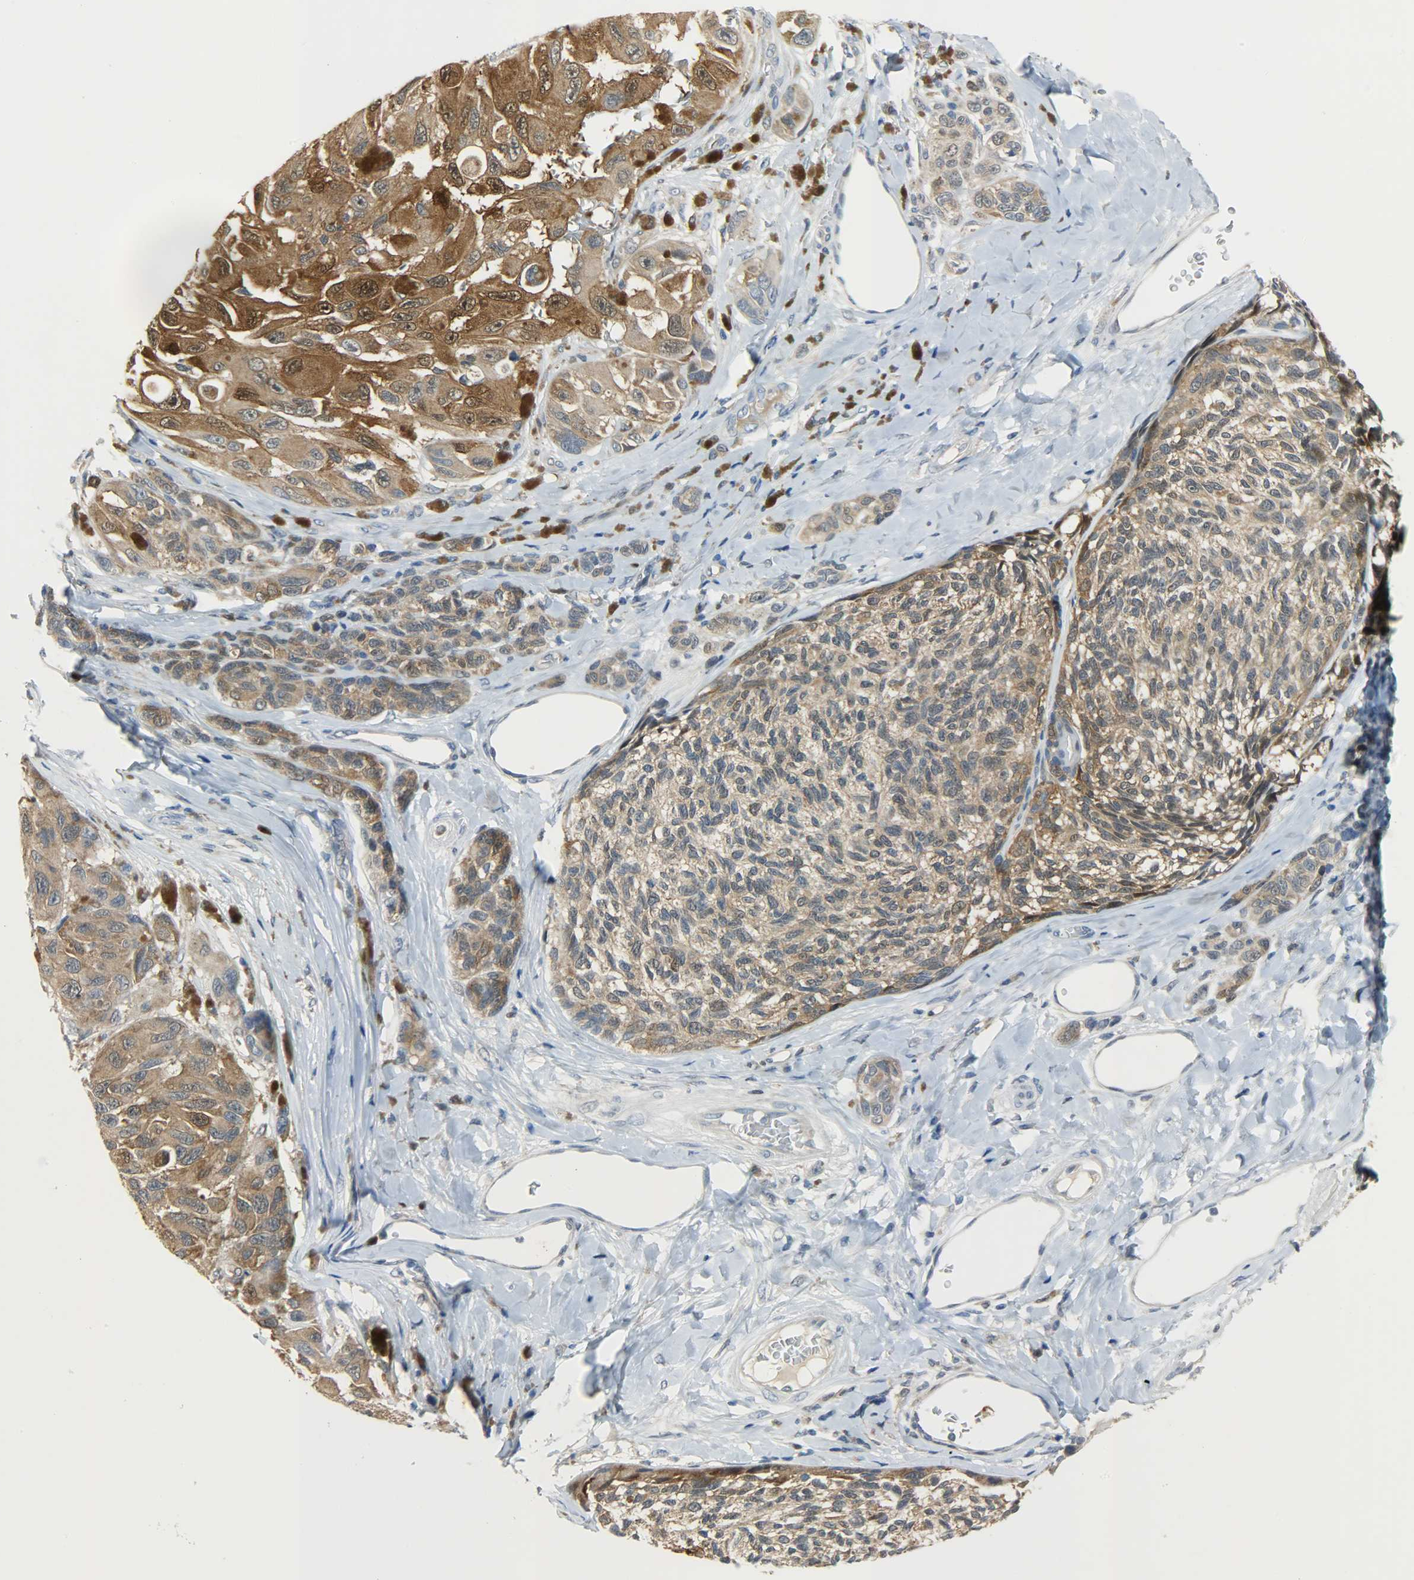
{"staining": {"intensity": "strong", "quantity": ">75%", "location": "cytoplasmic/membranous"}, "tissue": "melanoma", "cell_type": "Tumor cells", "image_type": "cancer", "snomed": [{"axis": "morphology", "description": "Malignant melanoma, NOS"}, {"axis": "topography", "description": "Skin"}], "caption": "This micrograph displays malignant melanoma stained with immunohistochemistry (IHC) to label a protein in brown. The cytoplasmic/membranous of tumor cells show strong positivity for the protein. Nuclei are counter-stained blue.", "gene": "EIF4EBP1", "patient": {"sex": "female", "age": 73}}